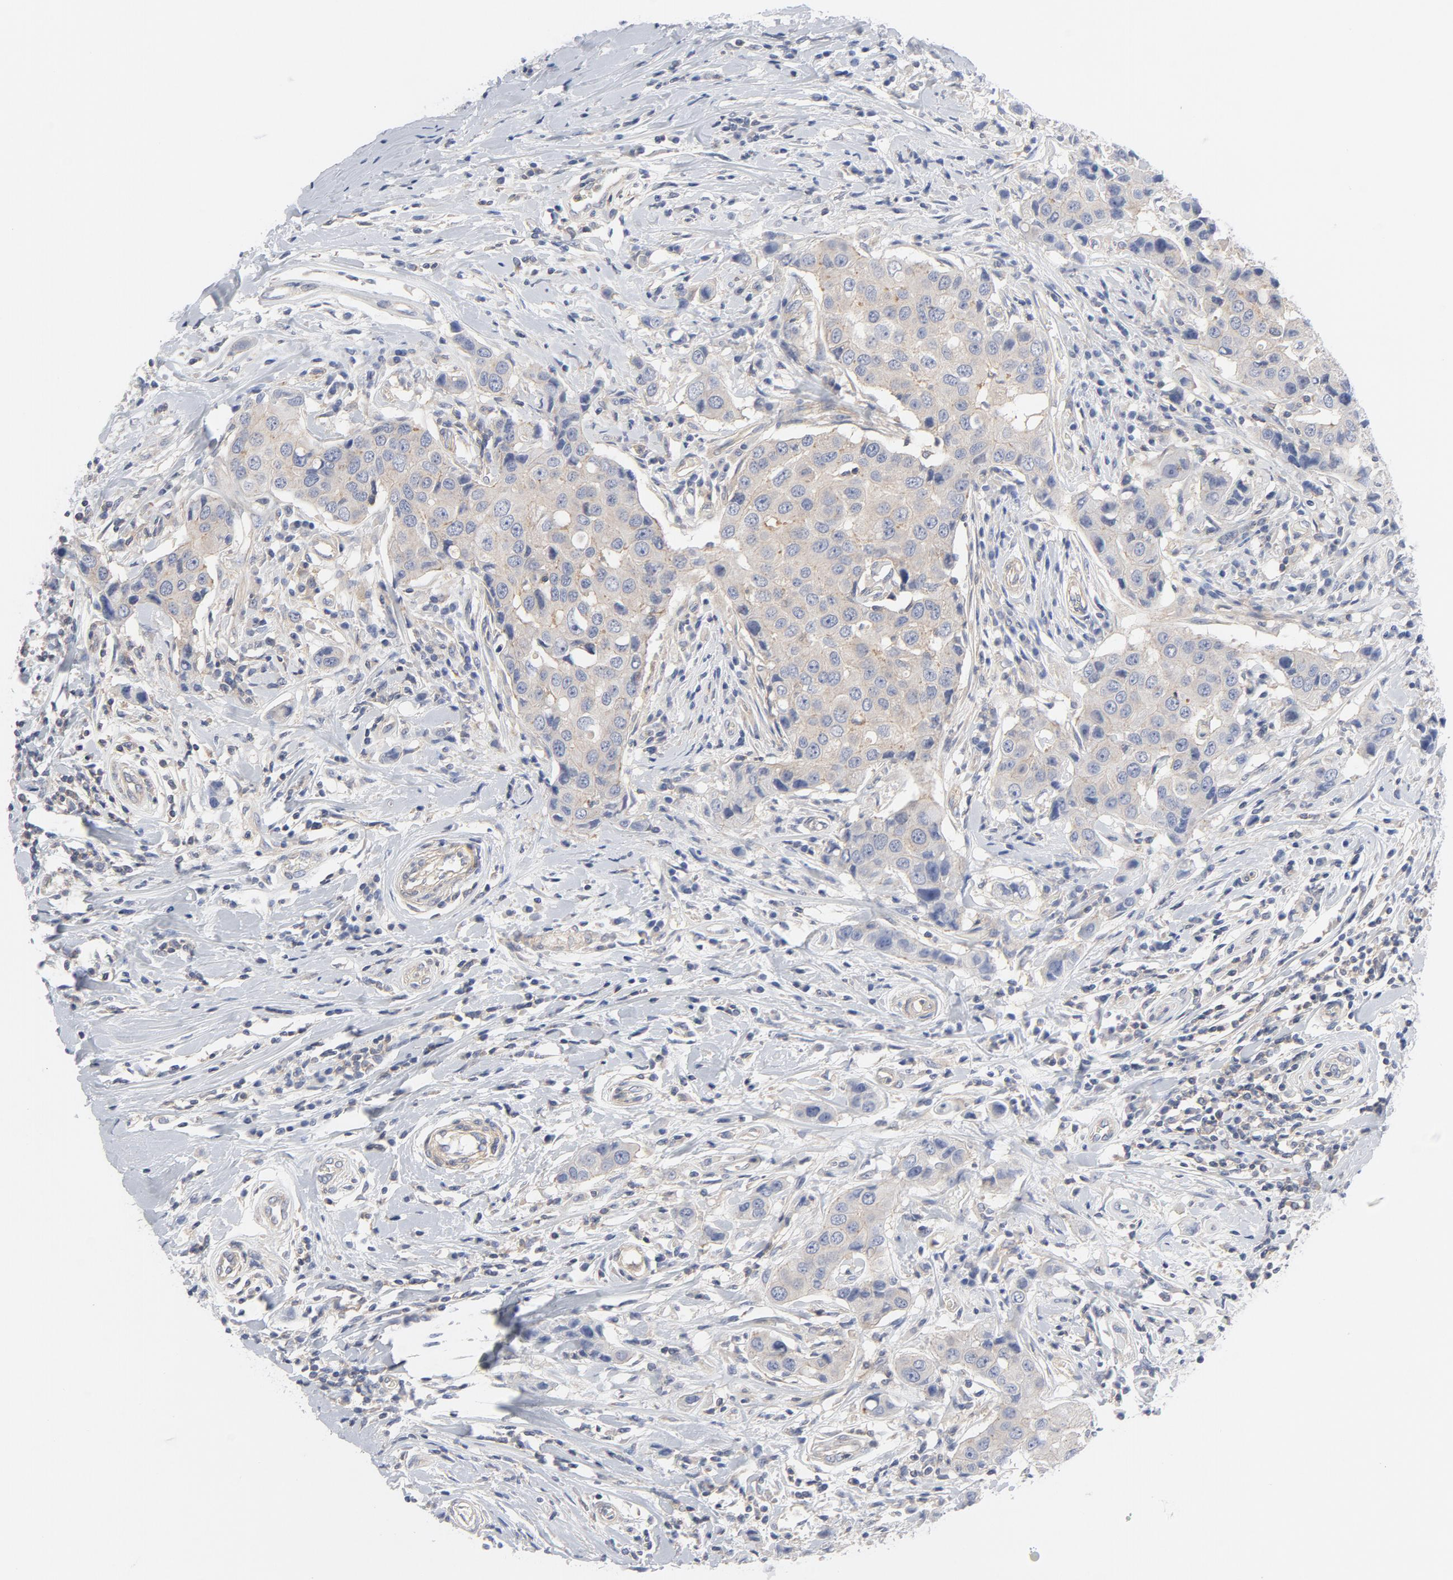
{"staining": {"intensity": "weak", "quantity": ">75%", "location": "cytoplasmic/membranous"}, "tissue": "breast cancer", "cell_type": "Tumor cells", "image_type": "cancer", "snomed": [{"axis": "morphology", "description": "Duct carcinoma"}, {"axis": "topography", "description": "Breast"}], "caption": "Breast cancer stained for a protein displays weak cytoplasmic/membranous positivity in tumor cells.", "gene": "ROCK1", "patient": {"sex": "female", "age": 27}}